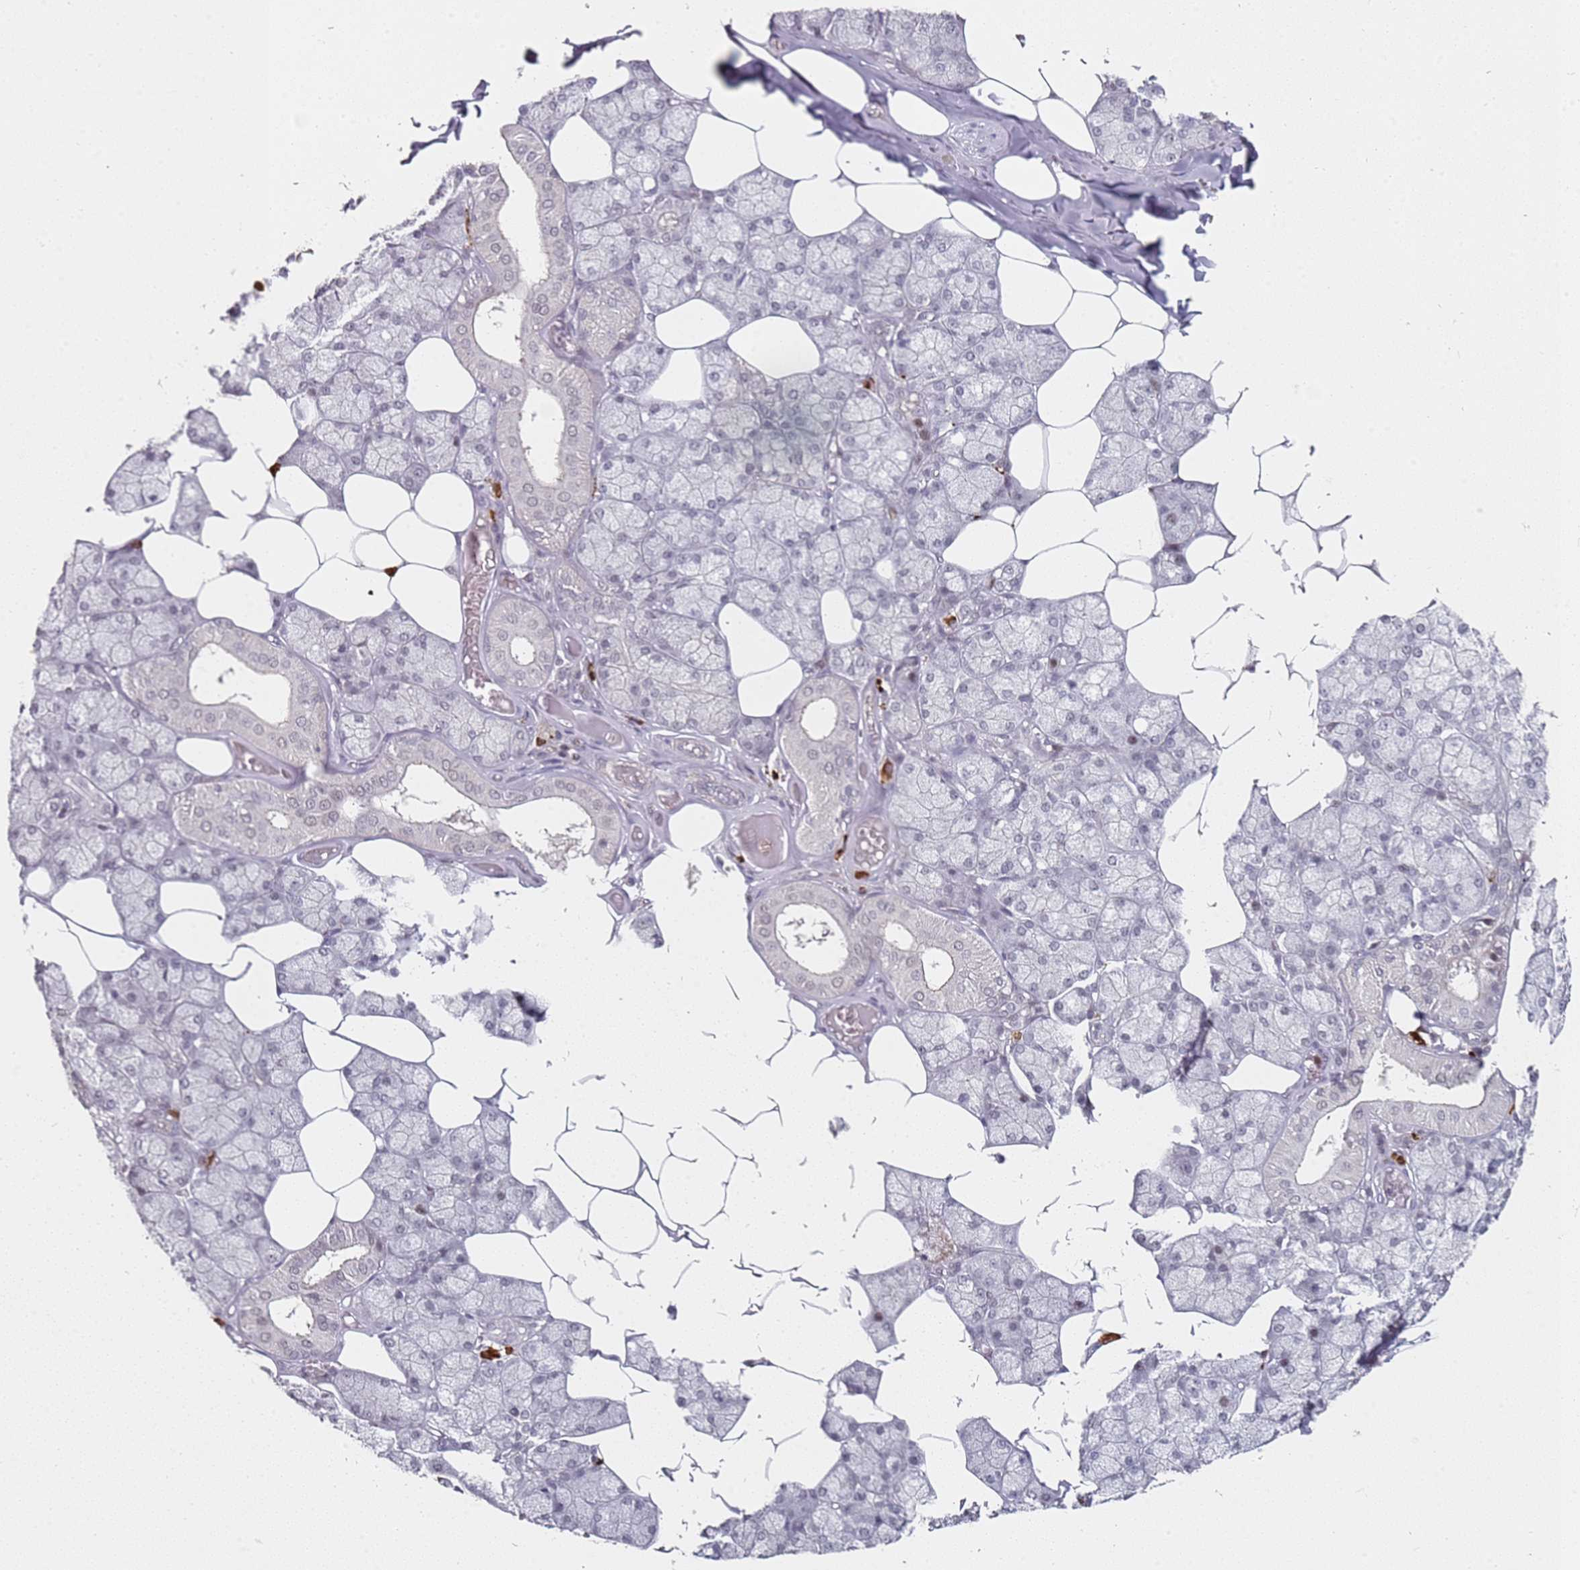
{"staining": {"intensity": "moderate", "quantity": "25%-75%", "location": "nuclear"}, "tissue": "salivary gland", "cell_type": "Glandular cells", "image_type": "normal", "snomed": [{"axis": "morphology", "description": "Normal tissue, NOS"}, {"axis": "topography", "description": "Salivary gland"}], "caption": "Protein expression analysis of benign salivary gland displays moderate nuclear positivity in about 25%-75% of glandular cells. (brown staining indicates protein expression, while blue staining denotes nuclei).", "gene": "ATF6B", "patient": {"sex": "male", "age": 62}}